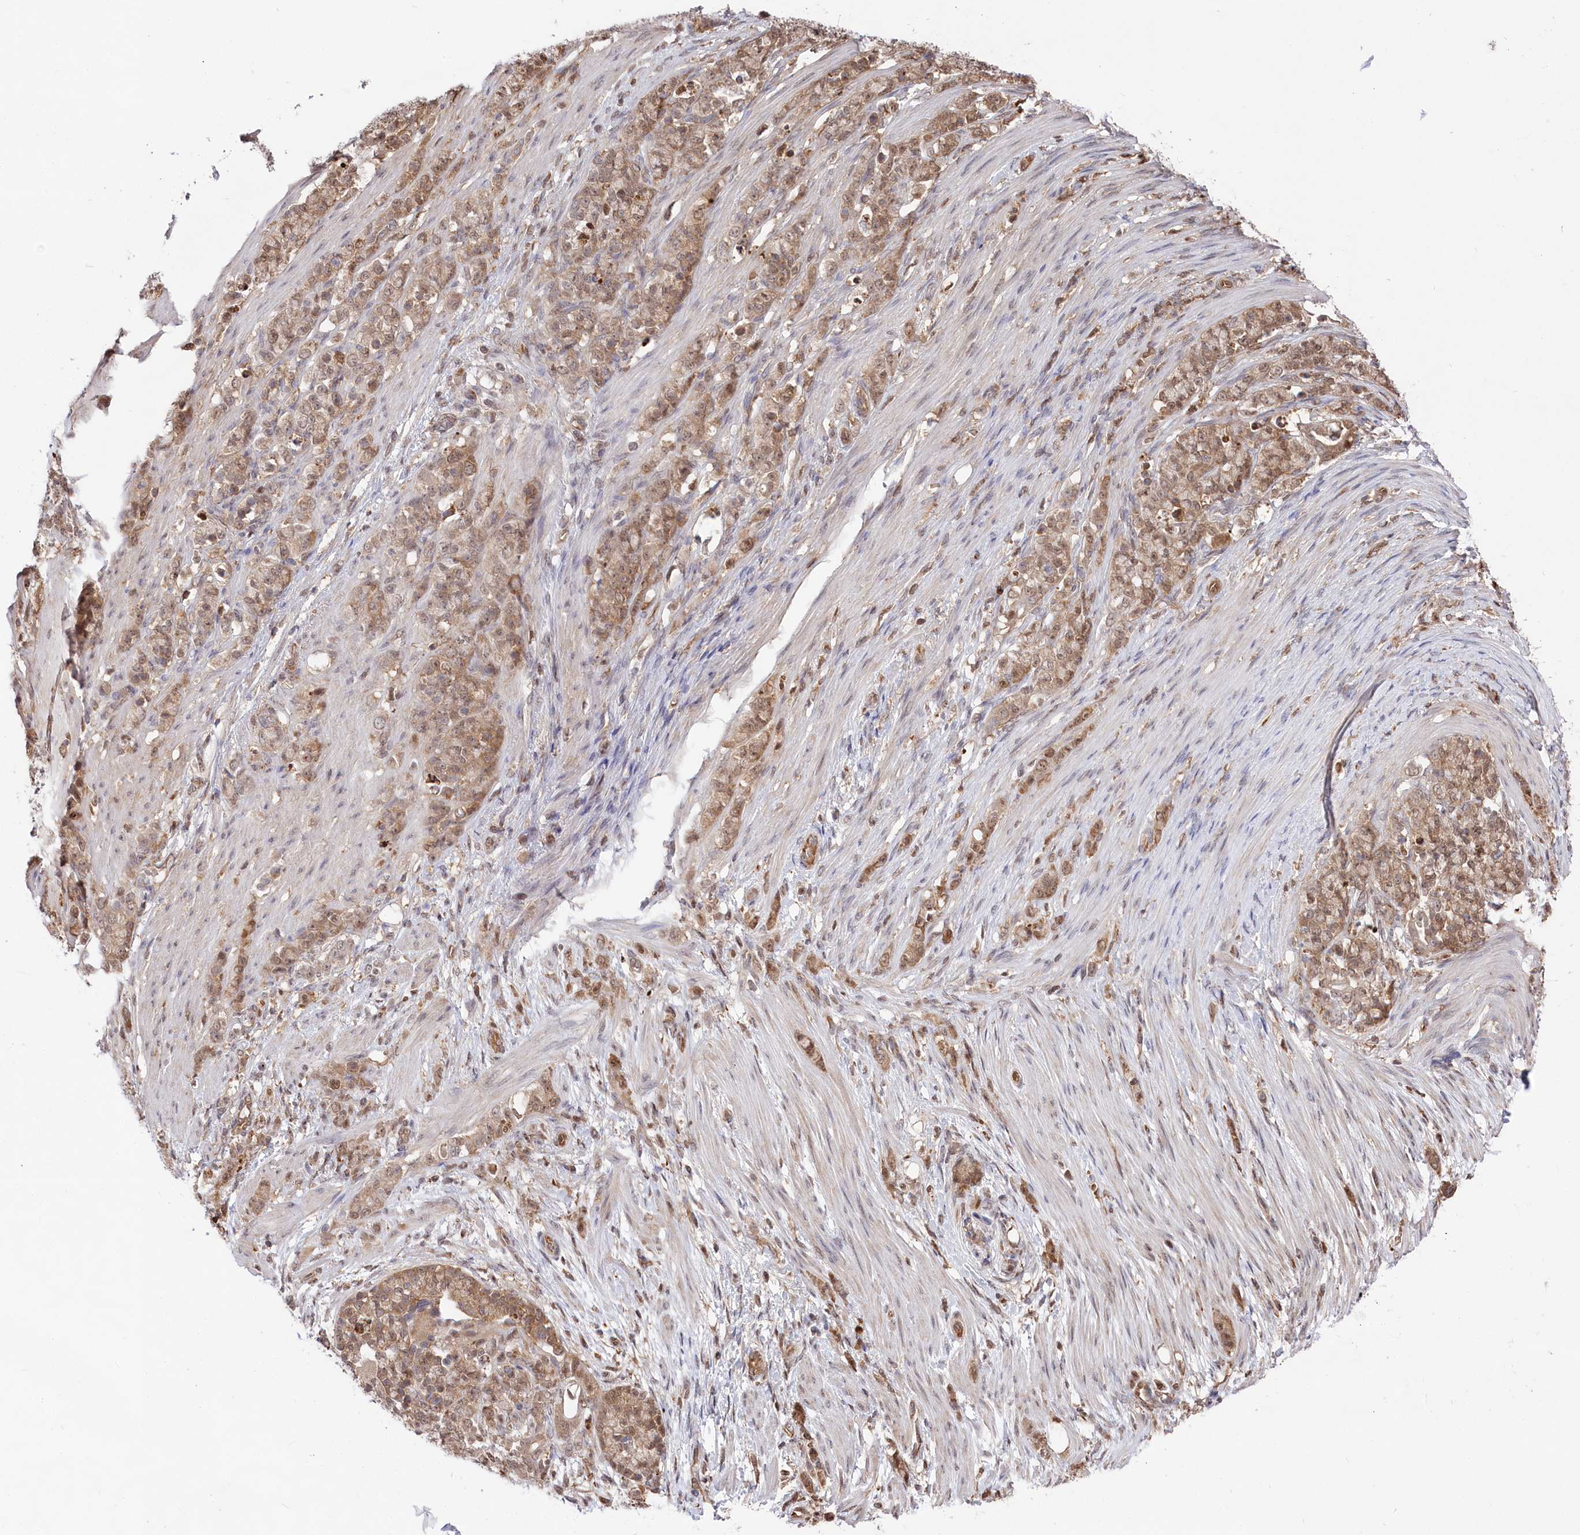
{"staining": {"intensity": "moderate", "quantity": ">75%", "location": "cytoplasmic/membranous,nuclear"}, "tissue": "stomach cancer", "cell_type": "Tumor cells", "image_type": "cancer", "snomed": [{"axis": "morphology", "description": "Adenocarcinoma, NOS"}, {"axis": "topography", "description": "Stomach"}], "caption": "Stomach cancer (adenocarcinoma) tissue displays moderate cytoplasmic/membranous and nuclear positivity in approximately >75% of tumor cells", "gene": "PSMA1", "patient": {"sex": "female", "age": 79}}